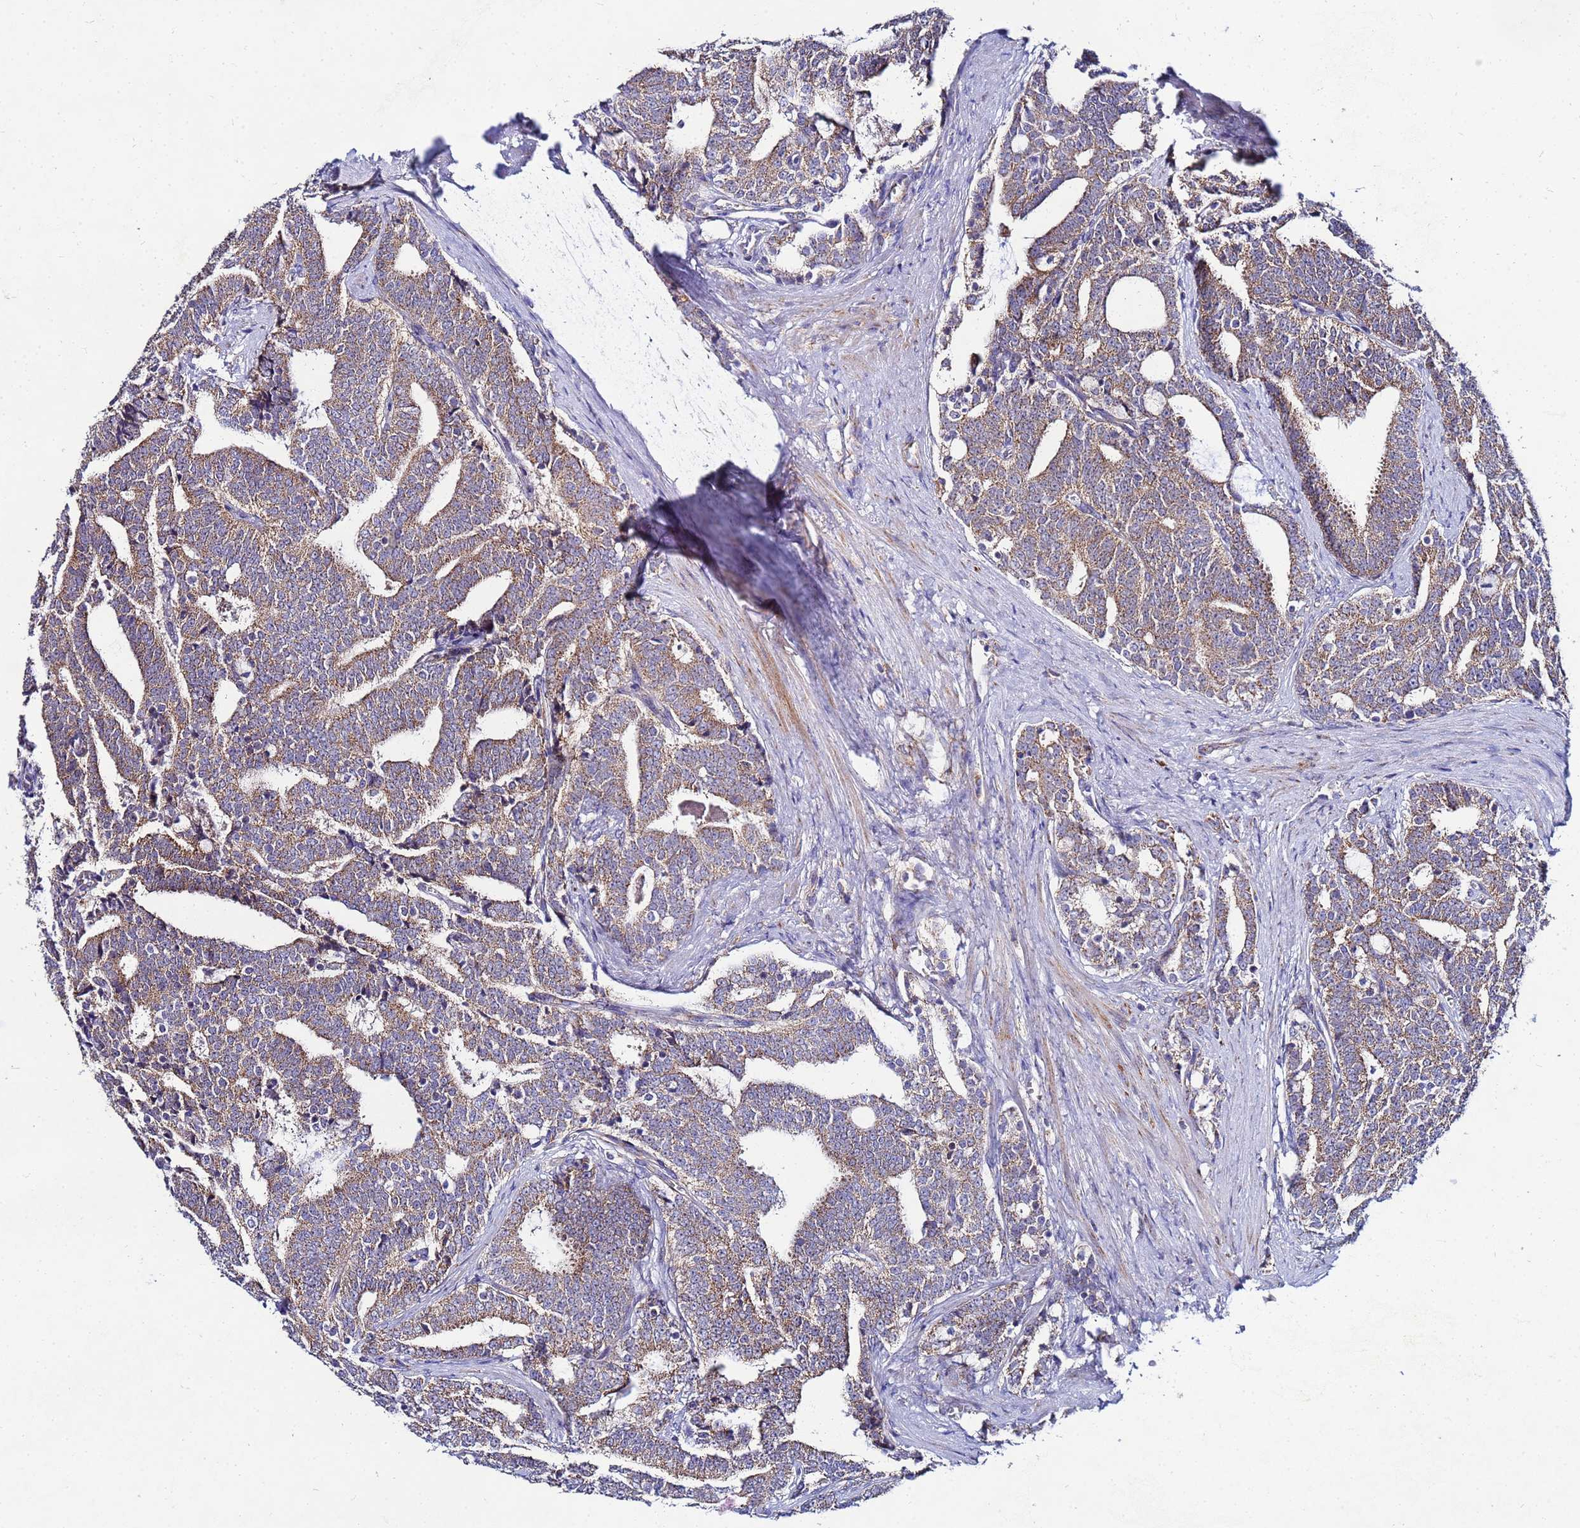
{"staining": {"intensity": "moderate", "quantity": ">75%", "location": "cytoplasmic/membranous"}, "tissue": "prostate cancer", "cell_type": "Tumor cells", "image_type": "cancer", "snomed": [{"axis": "morphology", "description": "Adenocarcinoma, High grade"}, {"axis": "topography", "description": "Prostate and seminal vesicle, NOS"}], "caption": "High-magnification brightfield microscopy of prostate cancer (adenocarcinoma (high-grade)) stained with DAB (brown) and counterstained with hematoxylin (blue). tumor cells exhibit moderate cytoplasmic/membranous staining is identified in approximately>75% of cells.", "gene": "FAHD2A", "patient": {"sex": "male", "age": 67}}